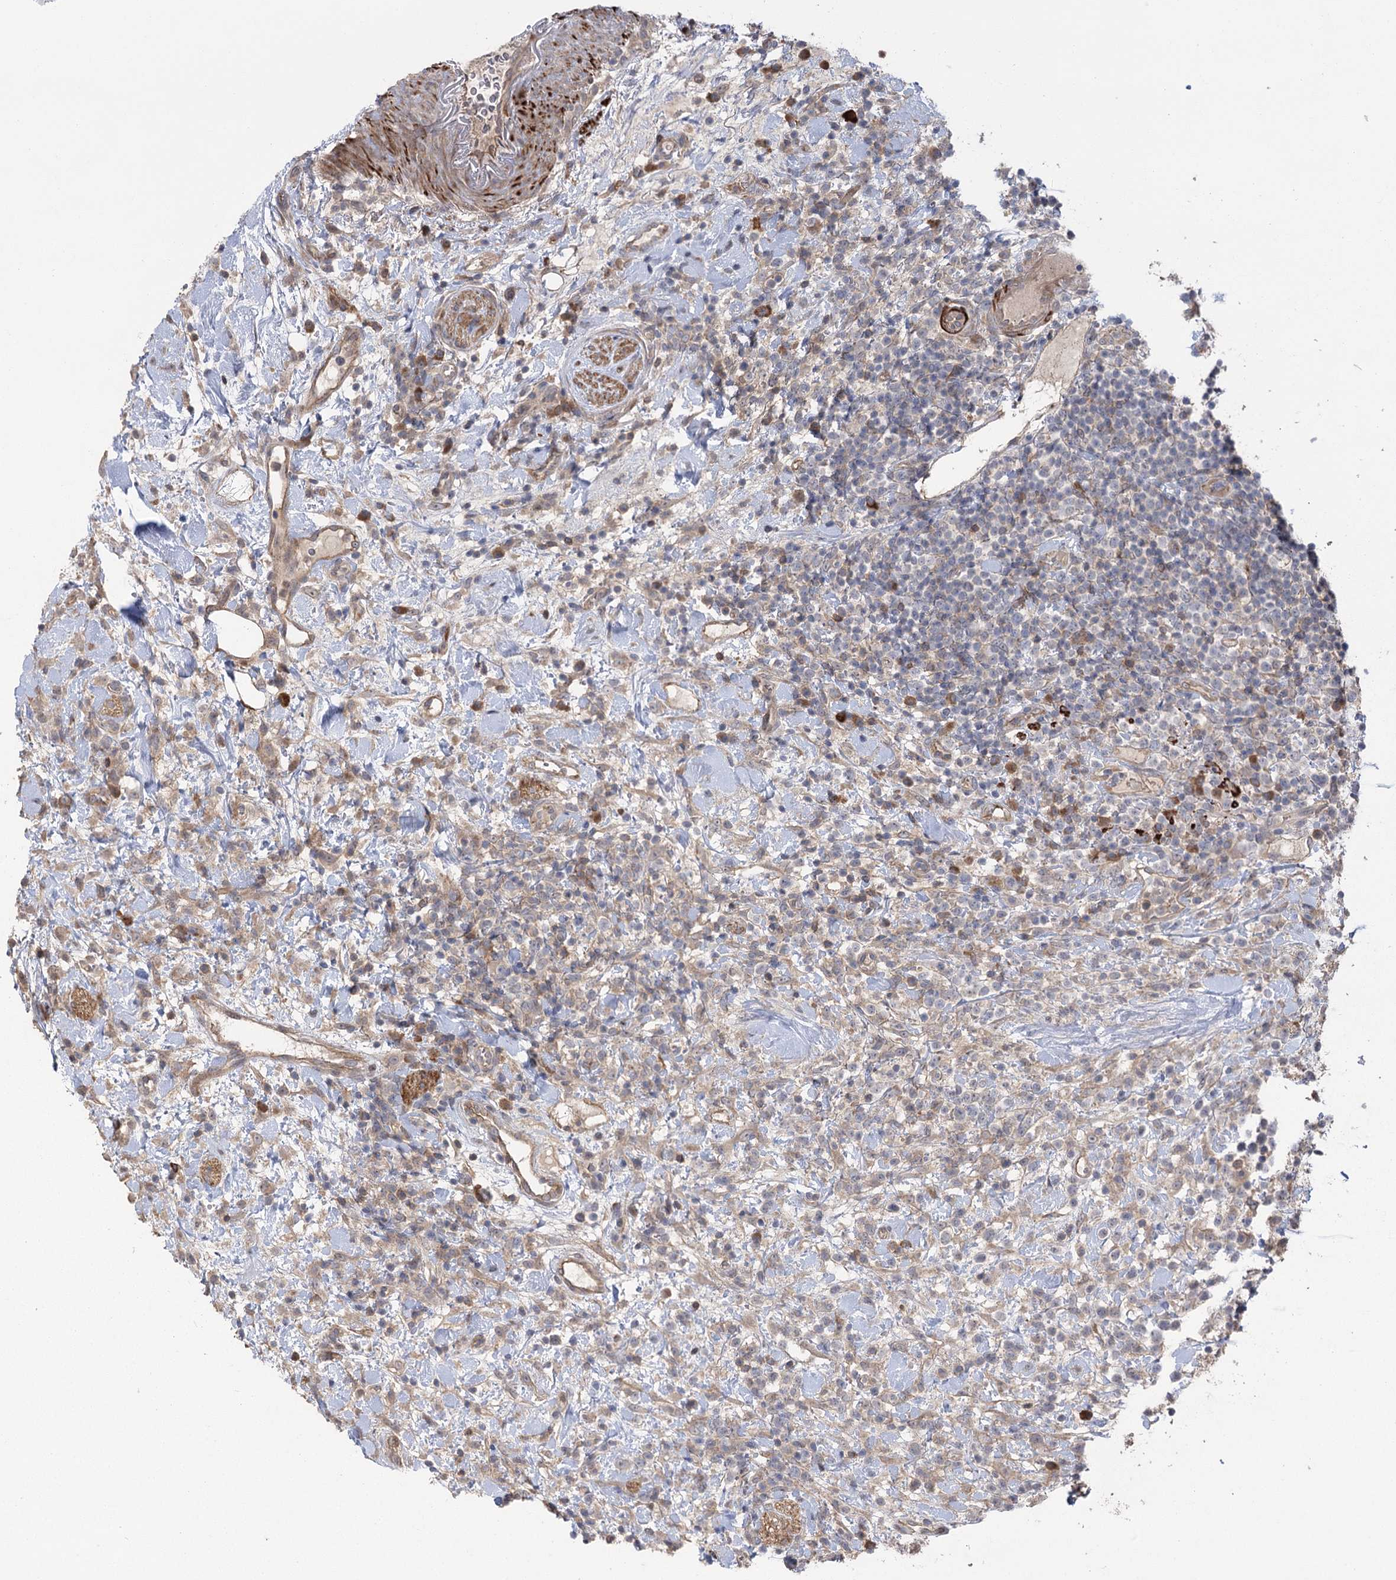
{"staining": {"intensity": "negative", "quantity": "none", "location": "none"}, "tissue": "lymphoma", "cell_type": "Tumor cells", "image_type": "cancer", "snomed": [{"axis": "morphology", "description": "Malignant lymphoma, non-Hodgkin's type, High grade"}, {"axis": "topography", "description": "Colon"}], "caption": "Immunohistochemistry (IHC) micrograph of neoplastic tissue: high-grade malignant lymphoma, non-Hodgkin's type stained with DAB (3,3'-diaminobenzidine) demonstrates no significant protein expression in tumor cells.", "gene": "KCNN2", "patient": {"sex": "female", "age": 53}}